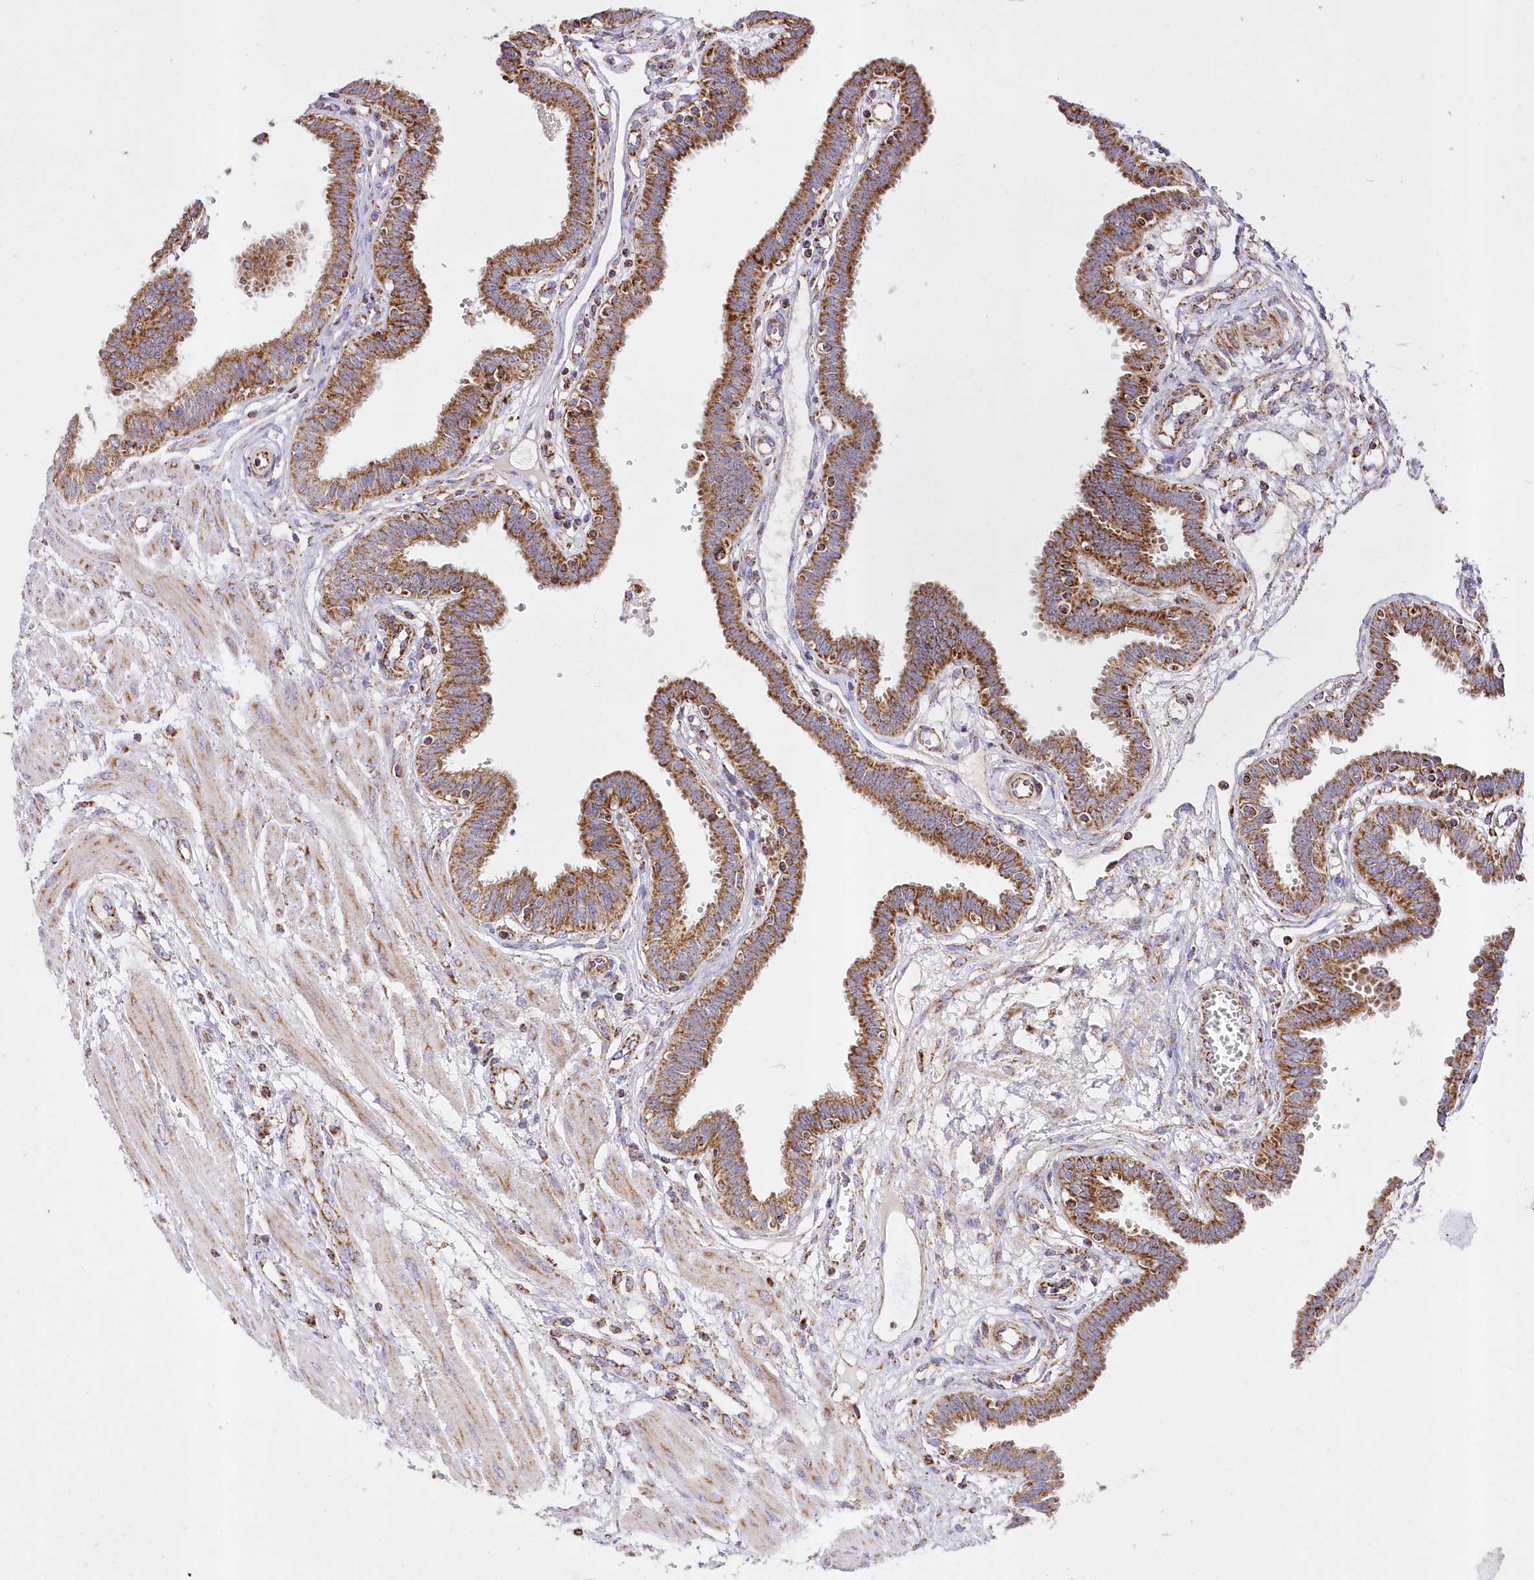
{"staining": {"intensity": "strong", "quantity": ">75%", "location": "cytoplasmic/membranous"}, "tissue": "fallopian tube", "cell_type": "Glandular cells", "image_type": "normal", "snomed": [{"axis": "morphology", "description": "Normal tissue, NOS"}, {"axis": "topography", "description": "Fallopian tube"}], "caption": "This is an image of immunohistochemistry (IHC) staining of unremarkable fallopian tube, which shows strong expression in the cytoplasmic/membranous of glandular cells.", "gene": "ASNSD1", "patient": {"sex": "female", "age": 32}}